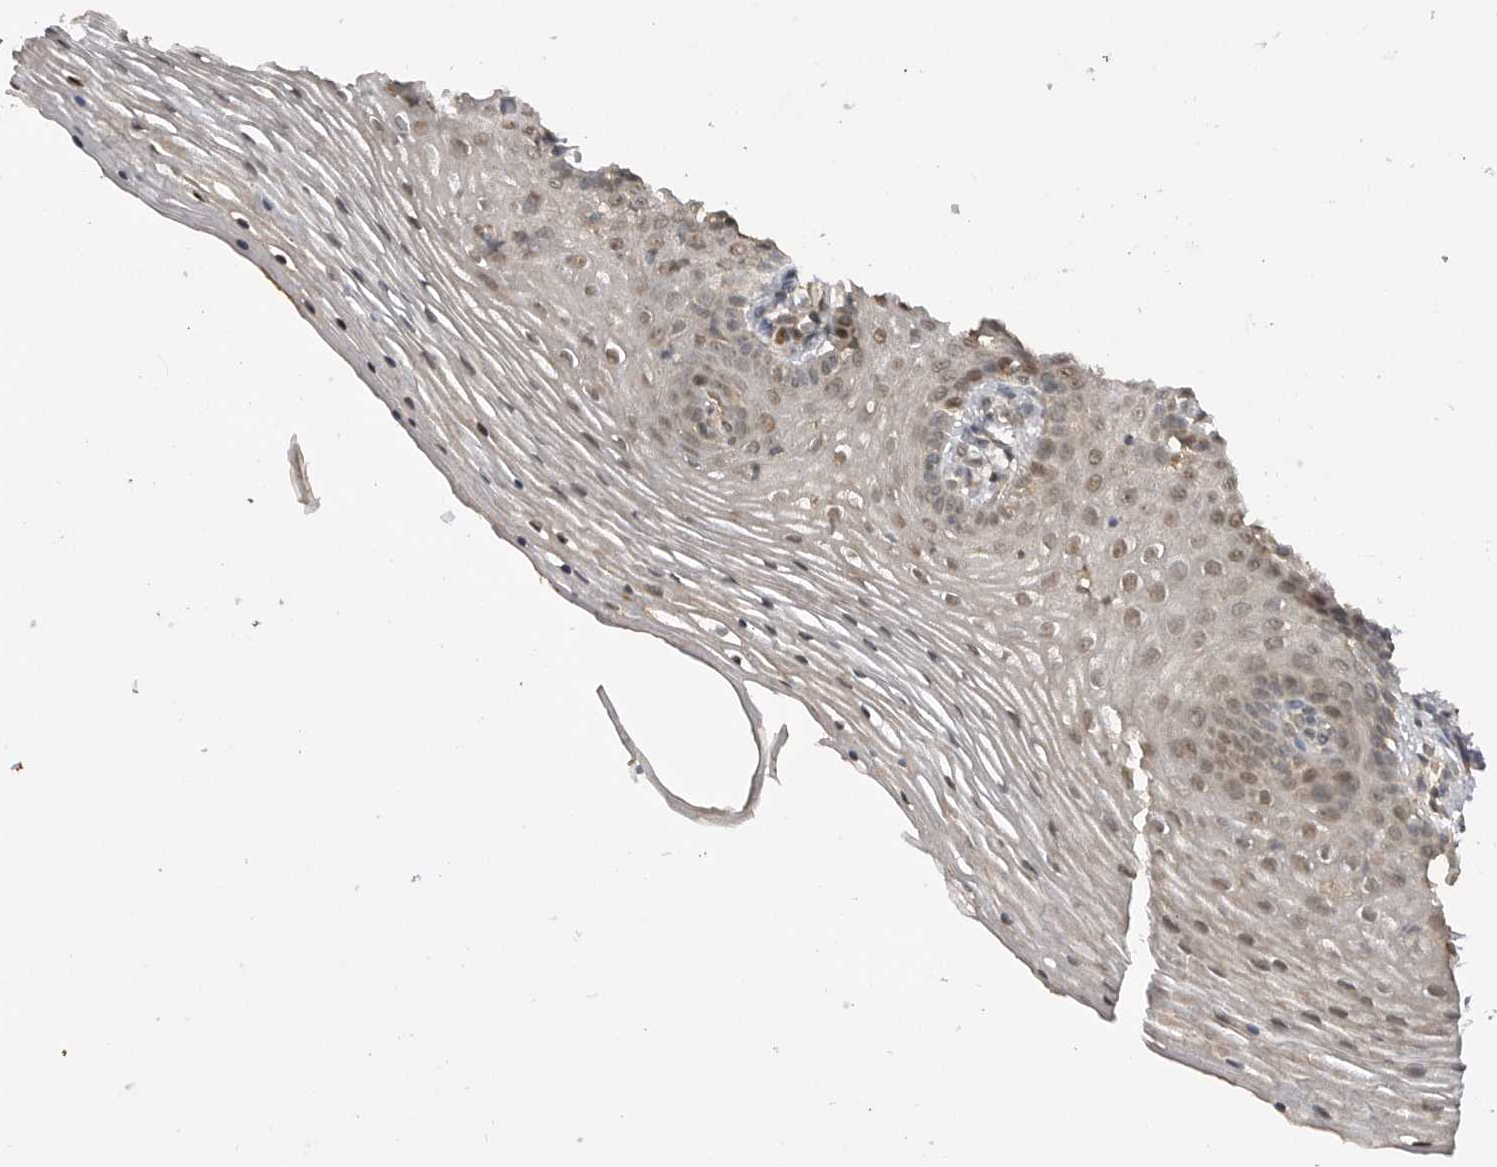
{"staining": {"intensity": "moderate", "quantity": ">75%", "location": "nuclear"}, "tissue": "vagina", "cell_type": "Squamous epithelial cells", "image_type": "normal", "snomed": [{"axis": "morphology", "description": "Normal tissue, NOS"}, {"axis": "topography", "description": "Vagina"}], "caption": "Immunohistochemistry (IHC) image of benign human vagina stained for a protein (brown), which demonstrates medium levels of moderate nuclear staining in approximately >75% of squamous epithelial cells.", "gene": "ASPSCR1", "patient": {"sex": "female", "age": 32}}